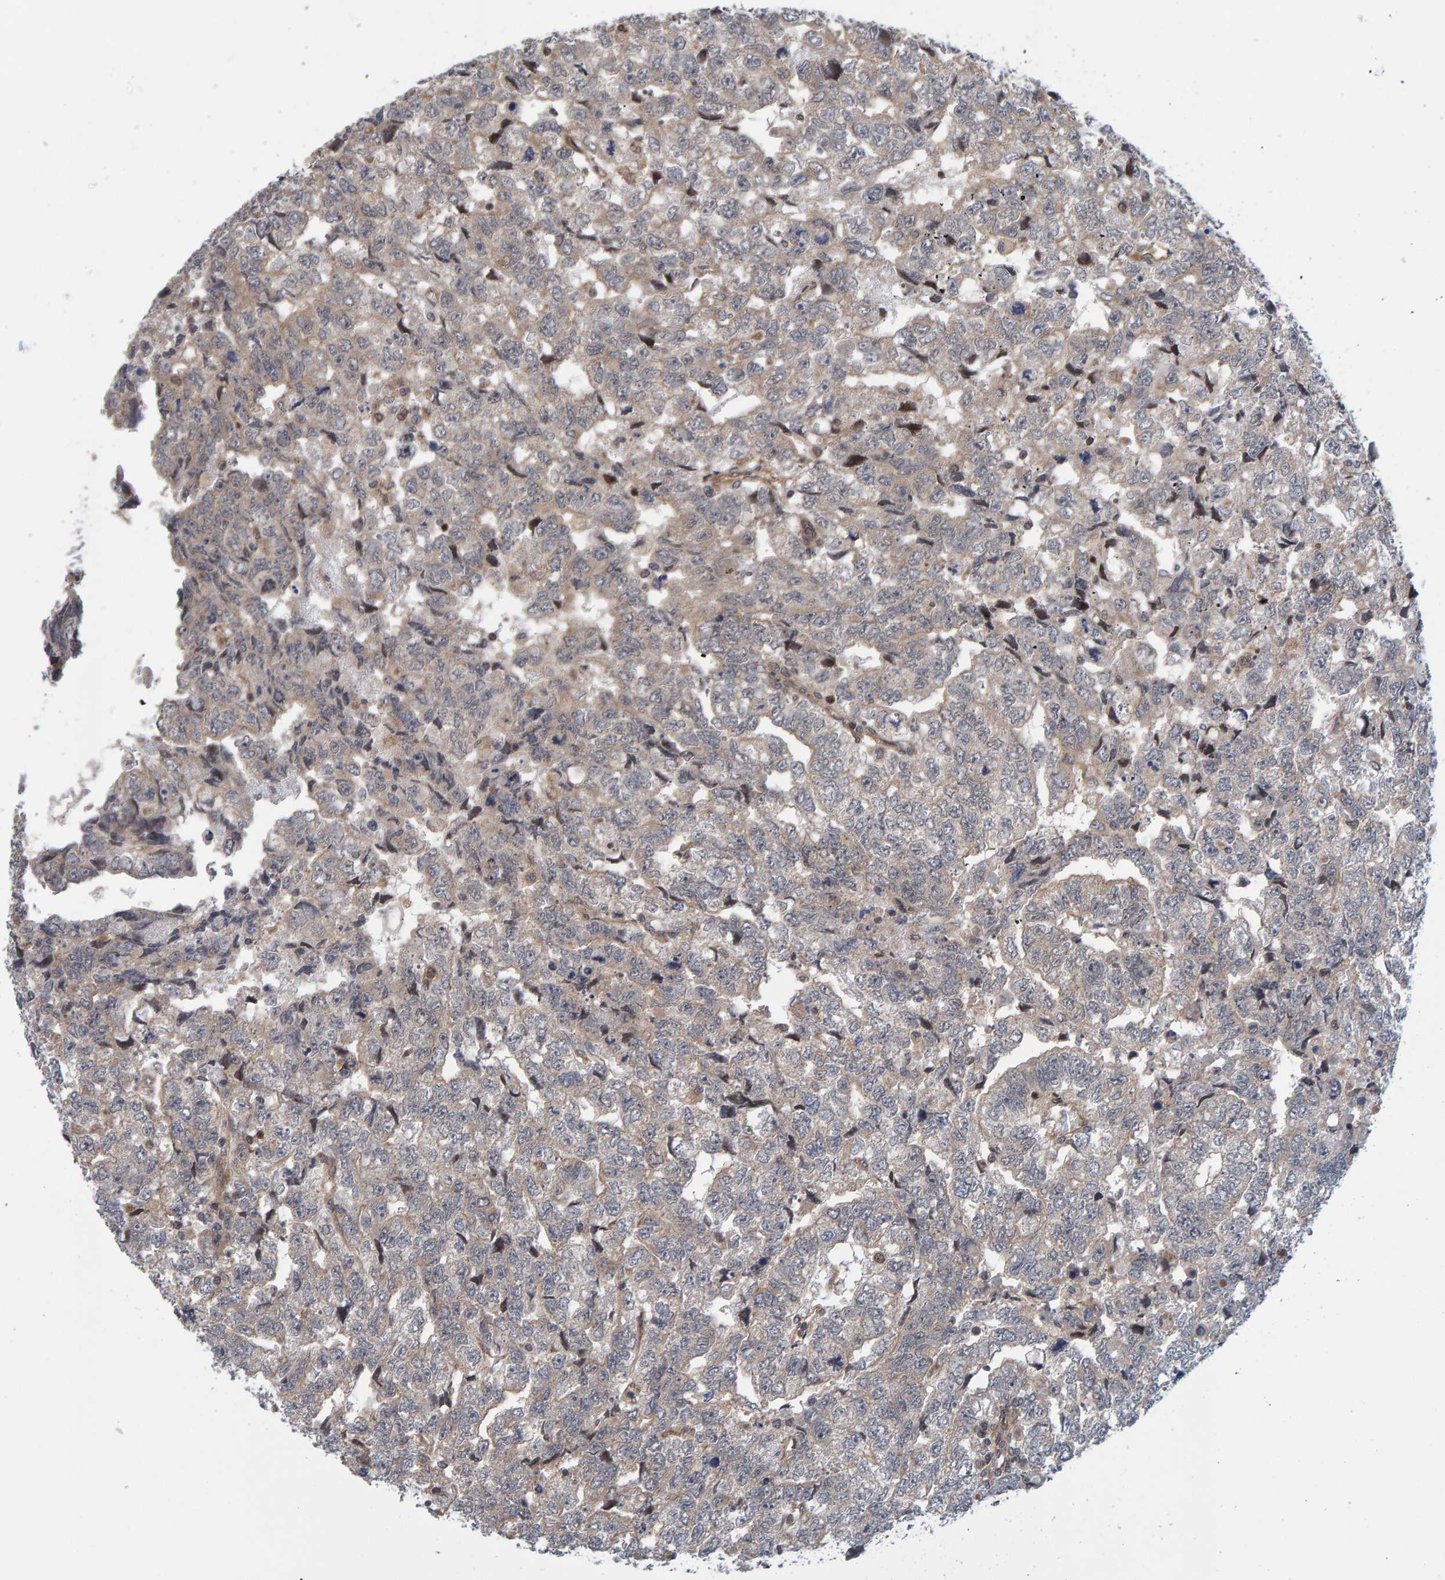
{"staining": {"intensity": "negative", "quantity": "none", "location": "none"}, "tissue": "testis cancer", "cell_type": "Tumor cells", "image_type": "cancer", "snomed": [{"axis": "morphology", "description": "Carcinoma, Embryonal, NOS"}, {"axis": "topography", "description": "Testis"}], "caption": "A micrograph of testis cancer stained for a protein displays no brown staining in tumor cells.", "gene": "SCRN2", "patient": {"sex": "male", "age": 36}}